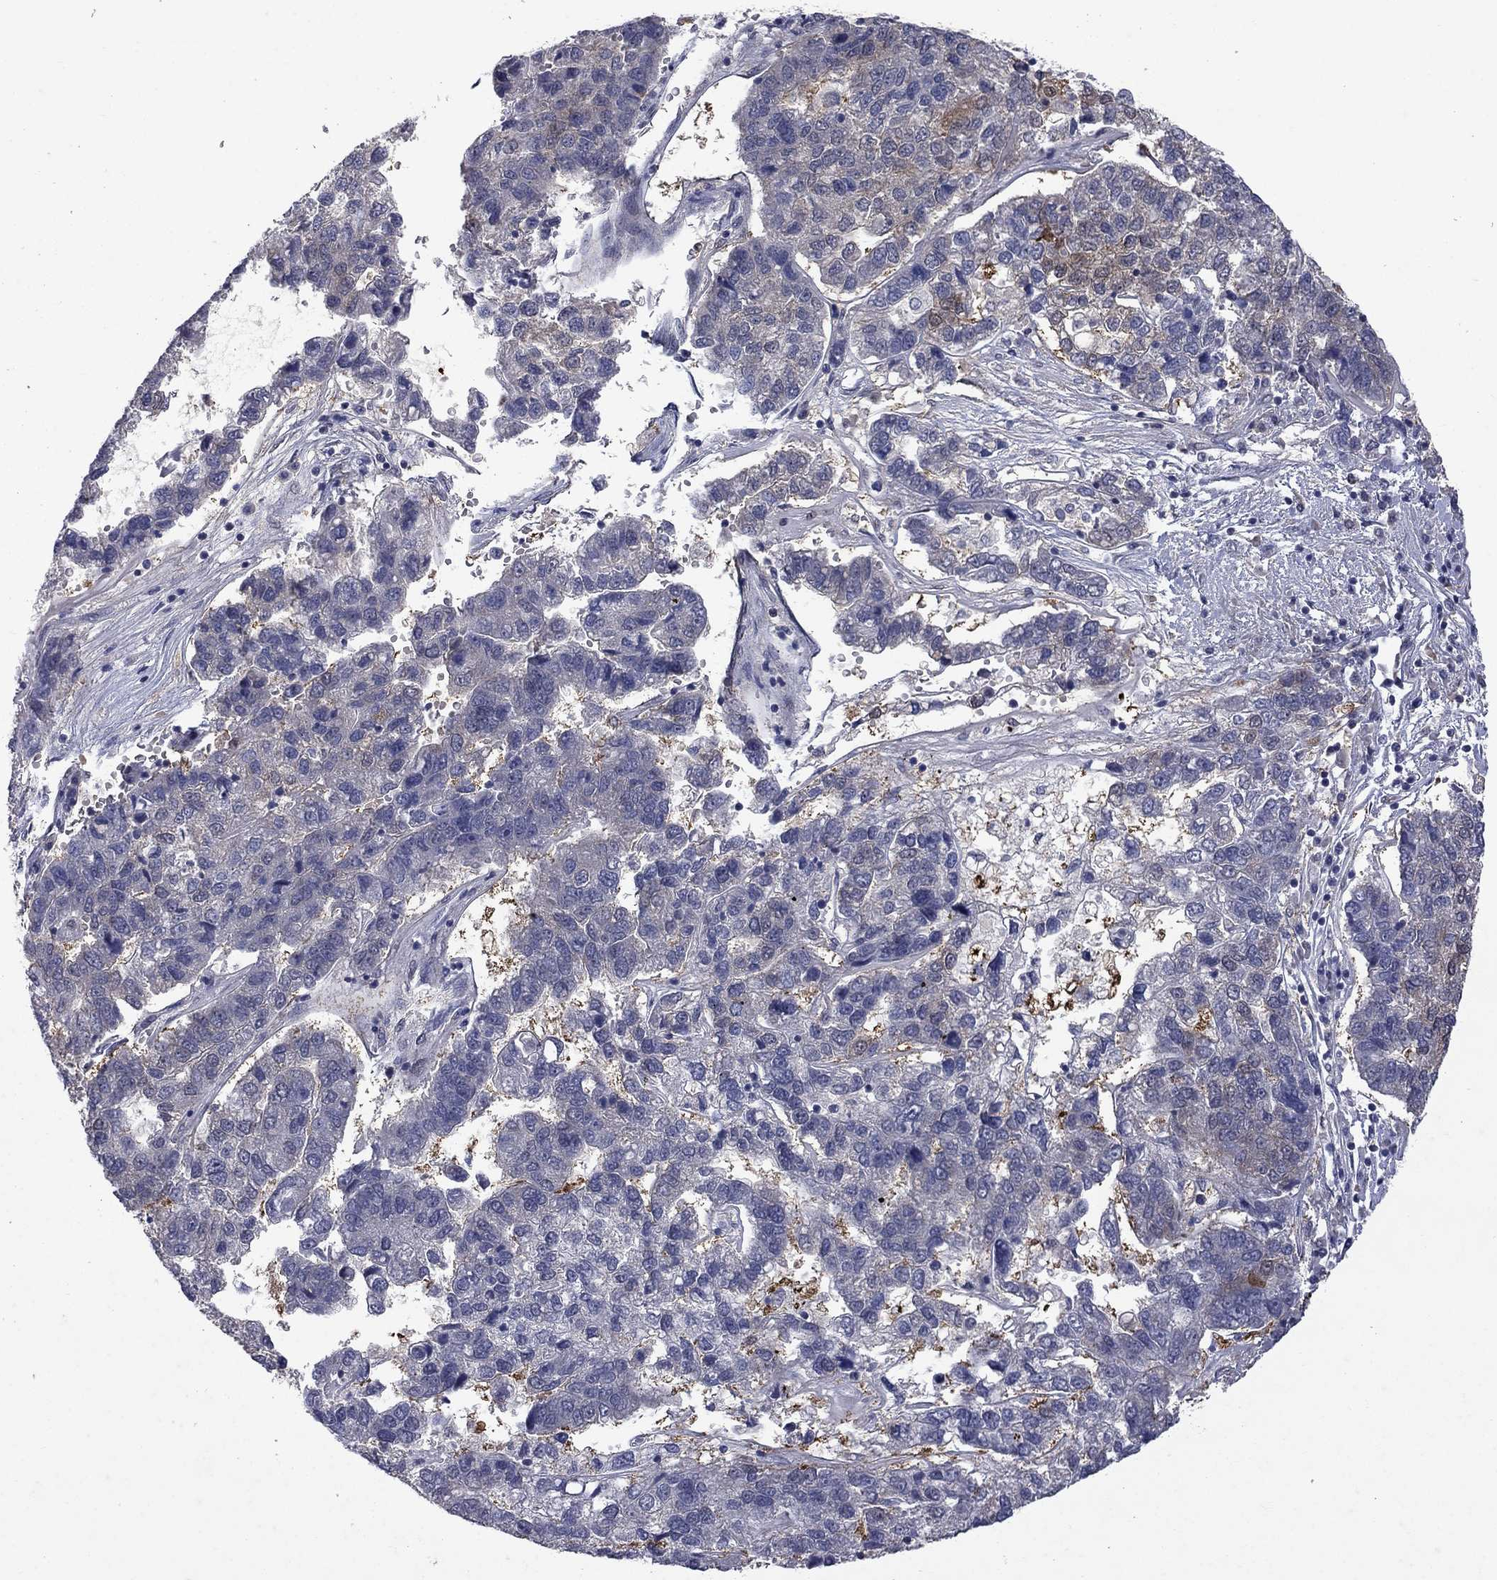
{"staining": {"intensity": "negative", "quantity": "none", "location": "none"}, "tissue": "pancreatic cancer", "cell_type": "Tumor cells", "image_type": "cancer", "snomed": [{"axis": "morphology", "description": "Adenocarcinoma, NOS"}, {"axis": "topography", "description": "Pancreas"}], "caption": "Immunohistochemistry image of human pancreatic adenocarcinoma stained for a protein (brown), which reveals no positivity in tumor cells.", "gene": "CBR1", "patient": {"sex": "female", "age": 61}}